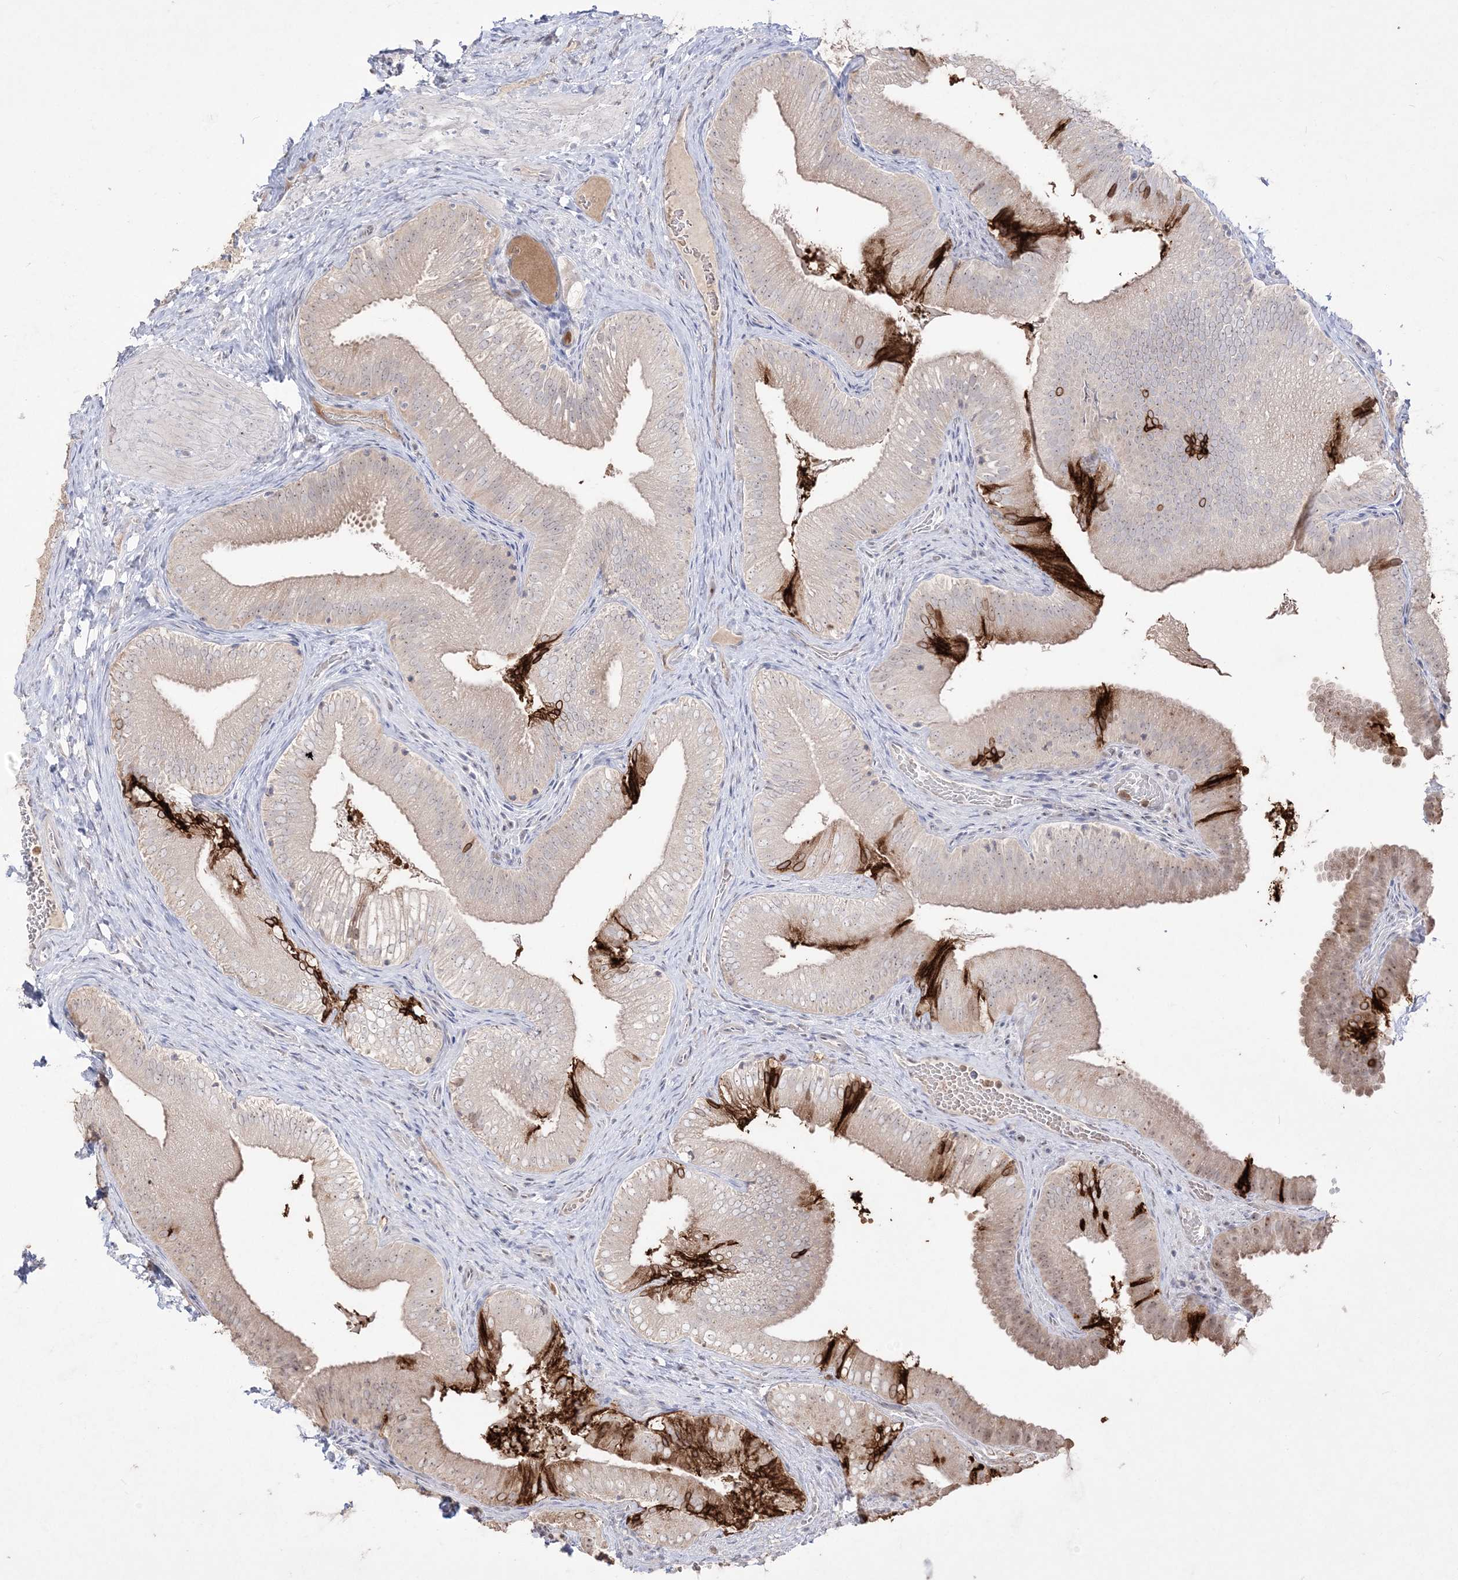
{"staining": {"intensity": "strong", "quantity": "<25%", "location": "cytoplasmic/membranous"}, "tissue": "gallbladder", "cell_type": "Glandular cells", "image_type": "normal", "snomed": [{"axis": "morphology", "description": "Normal tissue, NOS"}, {"axis": "topography", "description": "Gallbladder"}], "caption": "Immunohistochemical staining of benign gallbladder demonstrates medium levels of strong cytoplasmic/membranous expression in about <25% of glandular cells. (brown staining indicates protein expression, while blue staining denotes nuclei).", "gene": "NOP16", "patient": {"sex": "female", "age": 30}}